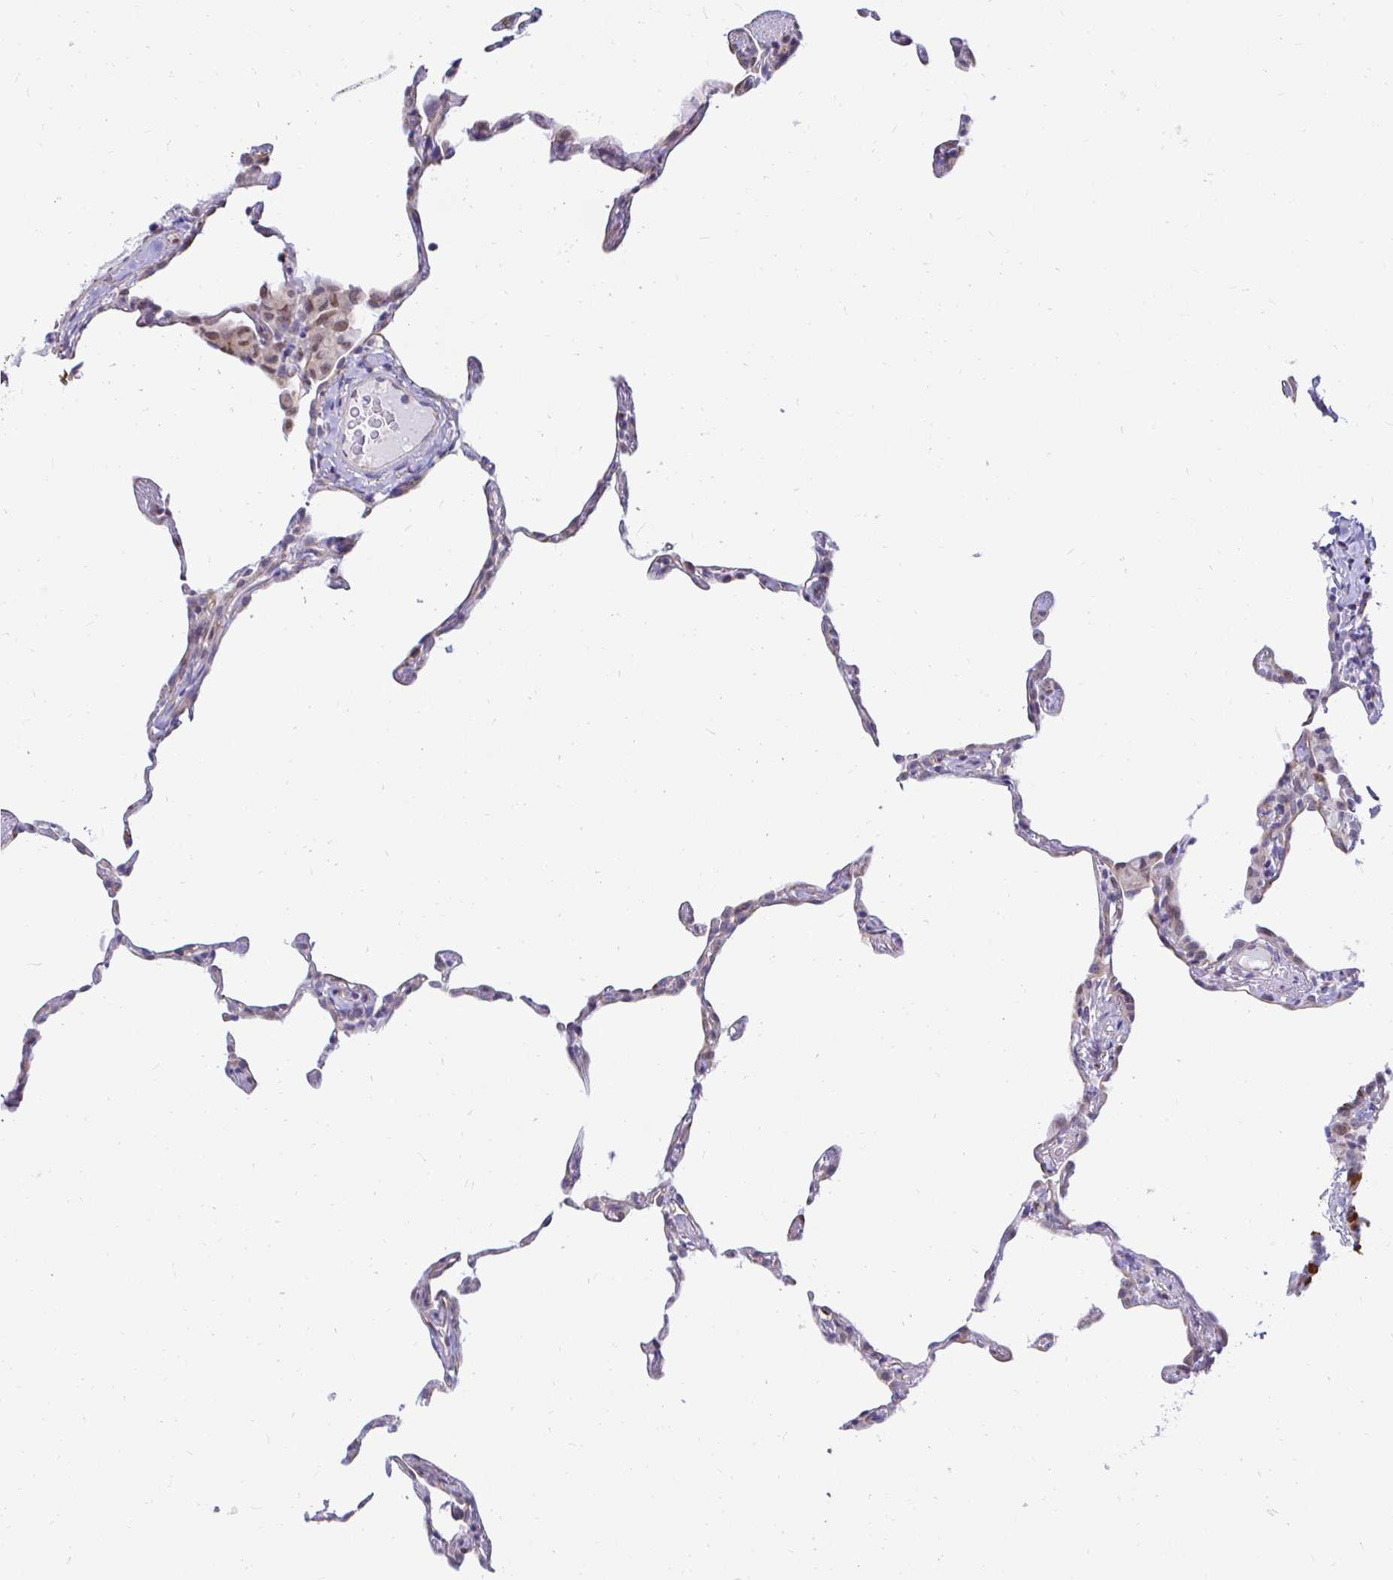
{"staining": {"intensity": "negative", "quantity": "none", "location": "none"}, "tissue": "lung", "cell_type": "Alveolar cells", "image_type": "normal", "snomed": [{"axis": "morphology", "description": "Normal tissue, NOS"}, {"axis": "topography", "description": "Lung"}], "caption": "Immunohistochemical staining of benign human lung shows no significant expression in alveolar cells. (Brightfield microscopy of DAB (3,3'-diaminobenzidine) immunohistochemistry at high magnification).", "gene": "CAPSL", "patient": {"sex": "female", "age": 57}}